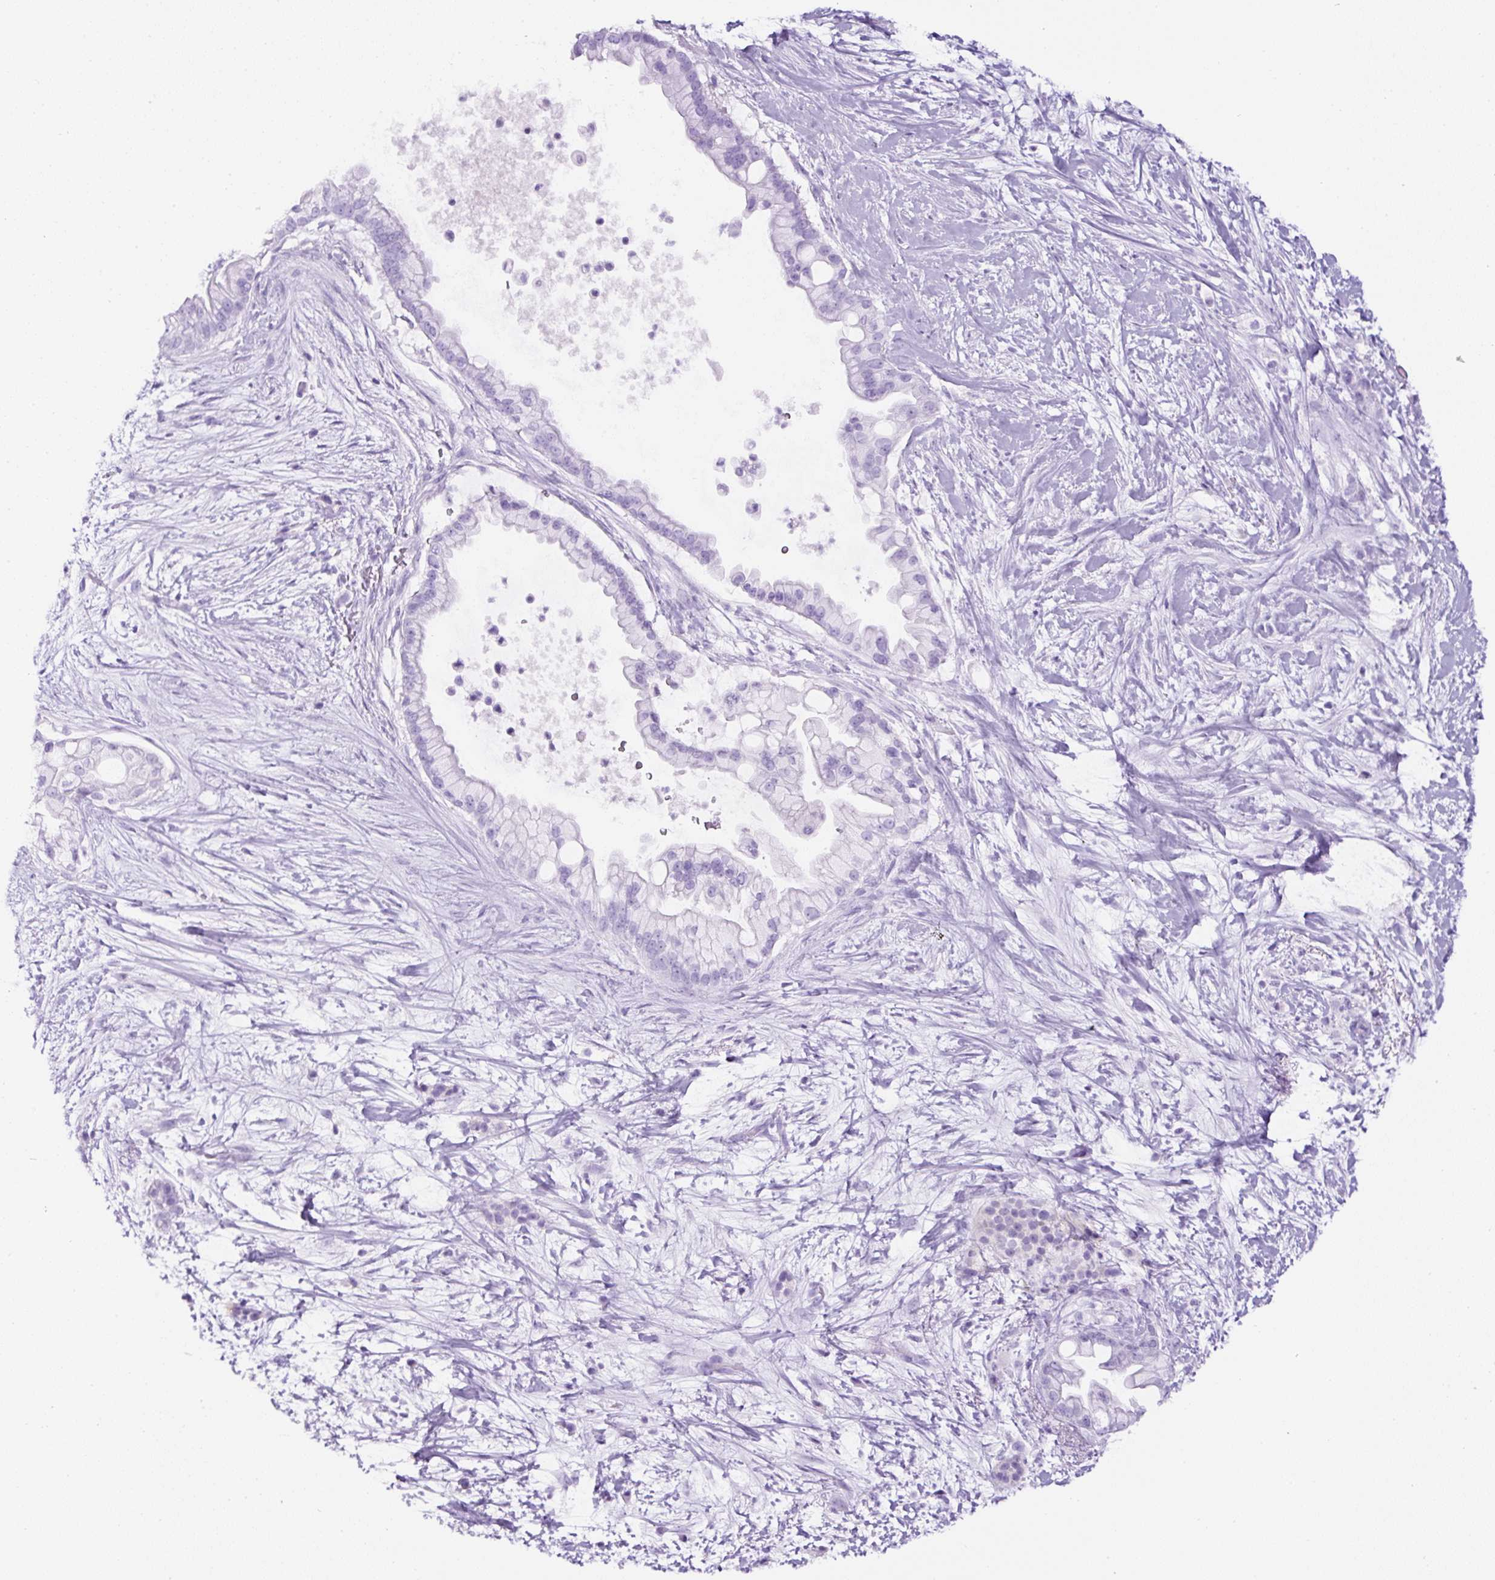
{"staining": {"intensity": "negative", "quantity": "none", "location": "none"}, "tissue": "pancreatic cancer", "cell_type": "Tumor cells", "image_type": "cancer", "snomed": [{"axis": "morphology", "description": "Adenocarcinoma, NOS"}, {"axis": "topography", "description": "Pancreas"}], "caption": "Tumor cells show no significant positivity in pancreatic adenocarcinoma.", "gene": "TMEM200B", "patient": {"sex": "female", "age": 69}}